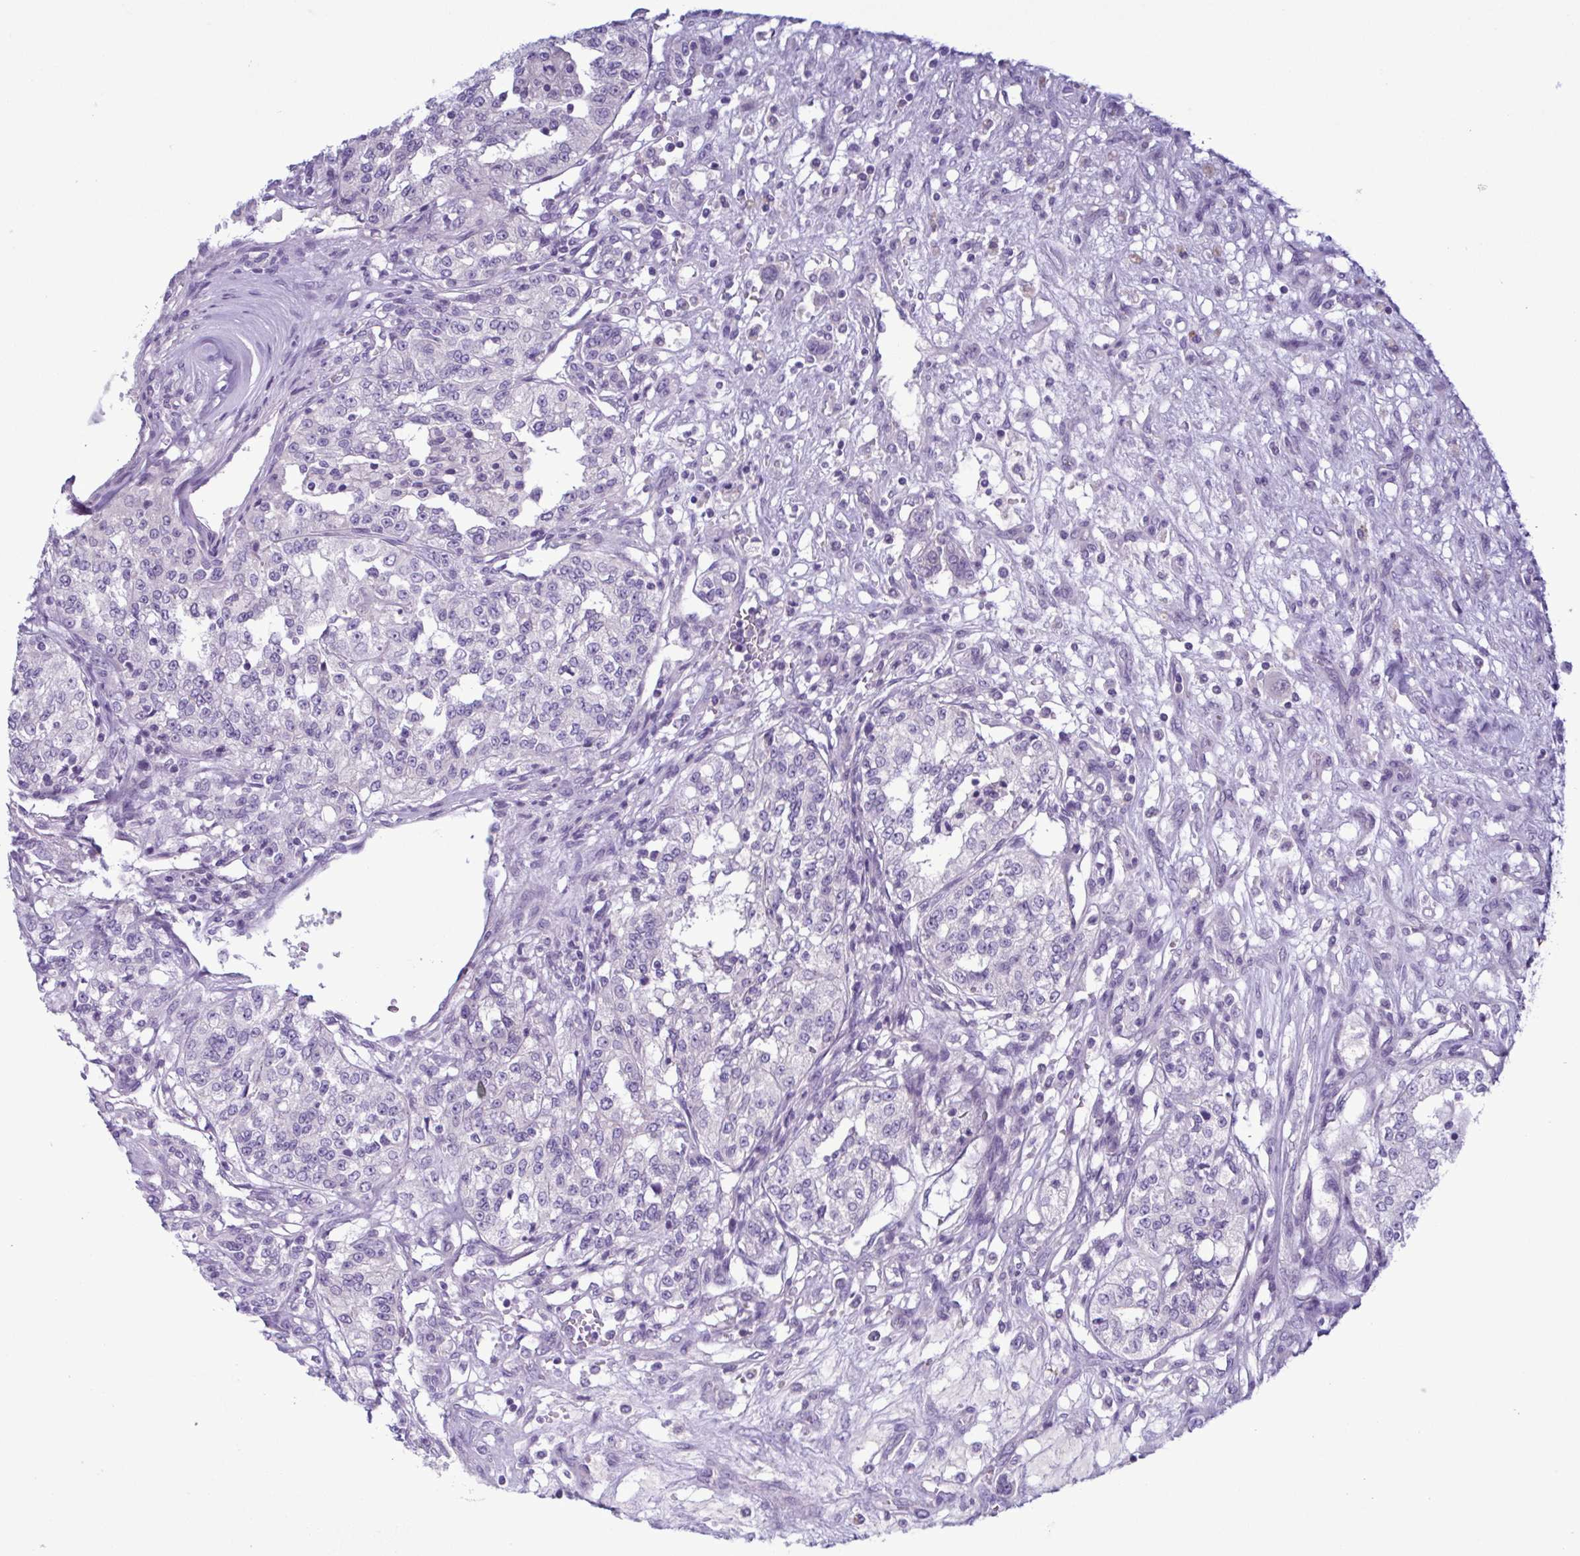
{"staining": {"intensity": "negative", "quantity": "none", "location": "none"}, "tissue": "renal cancer", "cell_type": "Tumor cells", "image_type": "cancer", "snomed": [{"axis": "morphology", "description": "Adenocarcinoma, NOS"}, {"axis": "topography", "description": "Kidney"}], "caption": "An IHC histopathology image of adenocarcinoma (renal) is shown. There is no staining in tumor cells of adenocarcinoma (renal).", "gene": "INAFM1", "patient": {"sex": "female", "age": 63}}